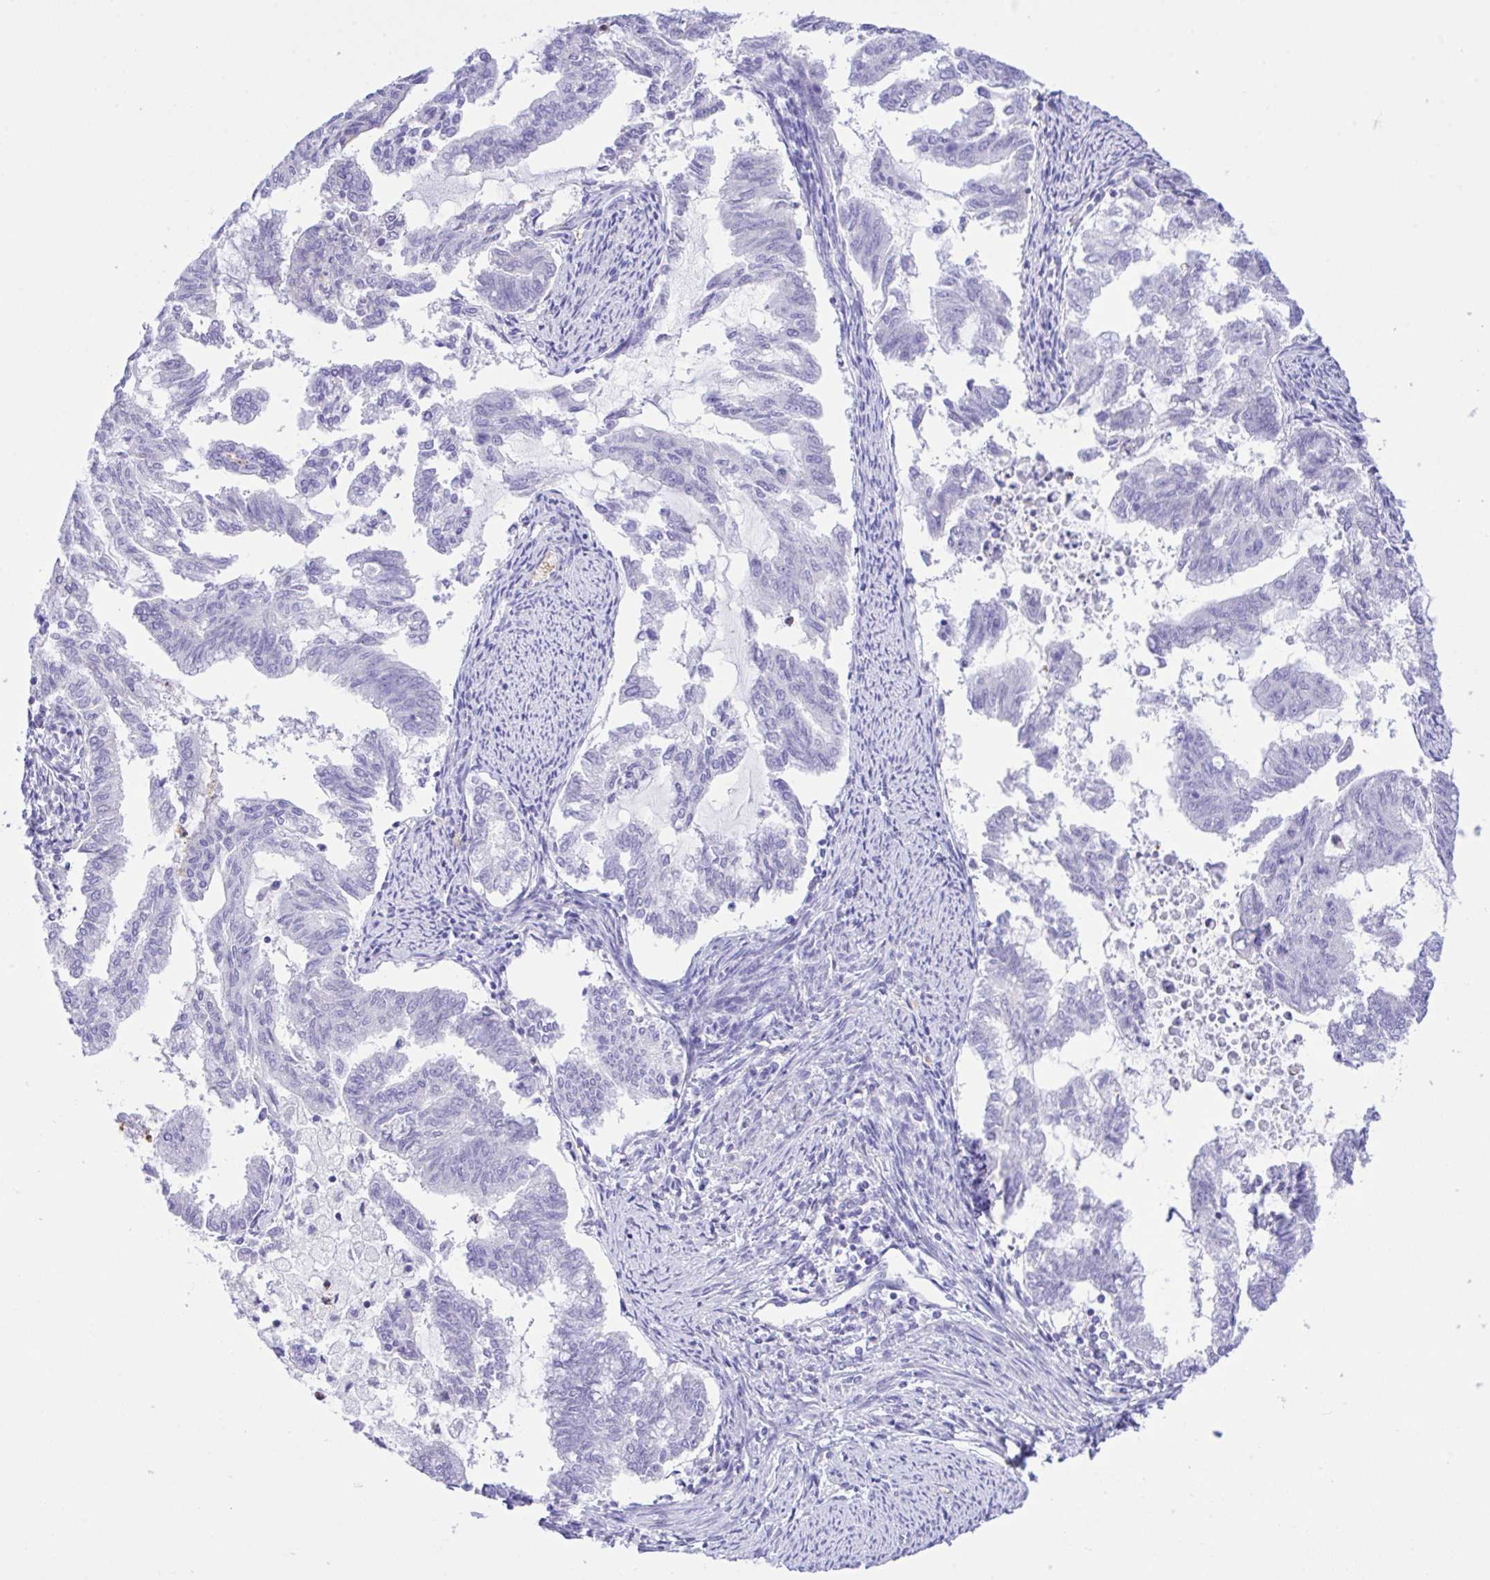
{"staining": {"intensity": "negative", "quantity": "none", "location": "none"}, "tissue": "endometrial cancer", "cell_type": "Tumor cells", "image_type": "cancer", "snomed": [{"axis": "morphology", "description": "Adenocarcinoma, NOS"}, {"axis": "topography", "description": "Endometrium"}], "caption": "Immunohistochemistry (IHC) photomicrograph of endometrial adenocarcinoma stained for a protein (brown), which displays no staining in tumor cells.", "gene": "ZNF221", "patient": {"sex": "female", "age": 79}}